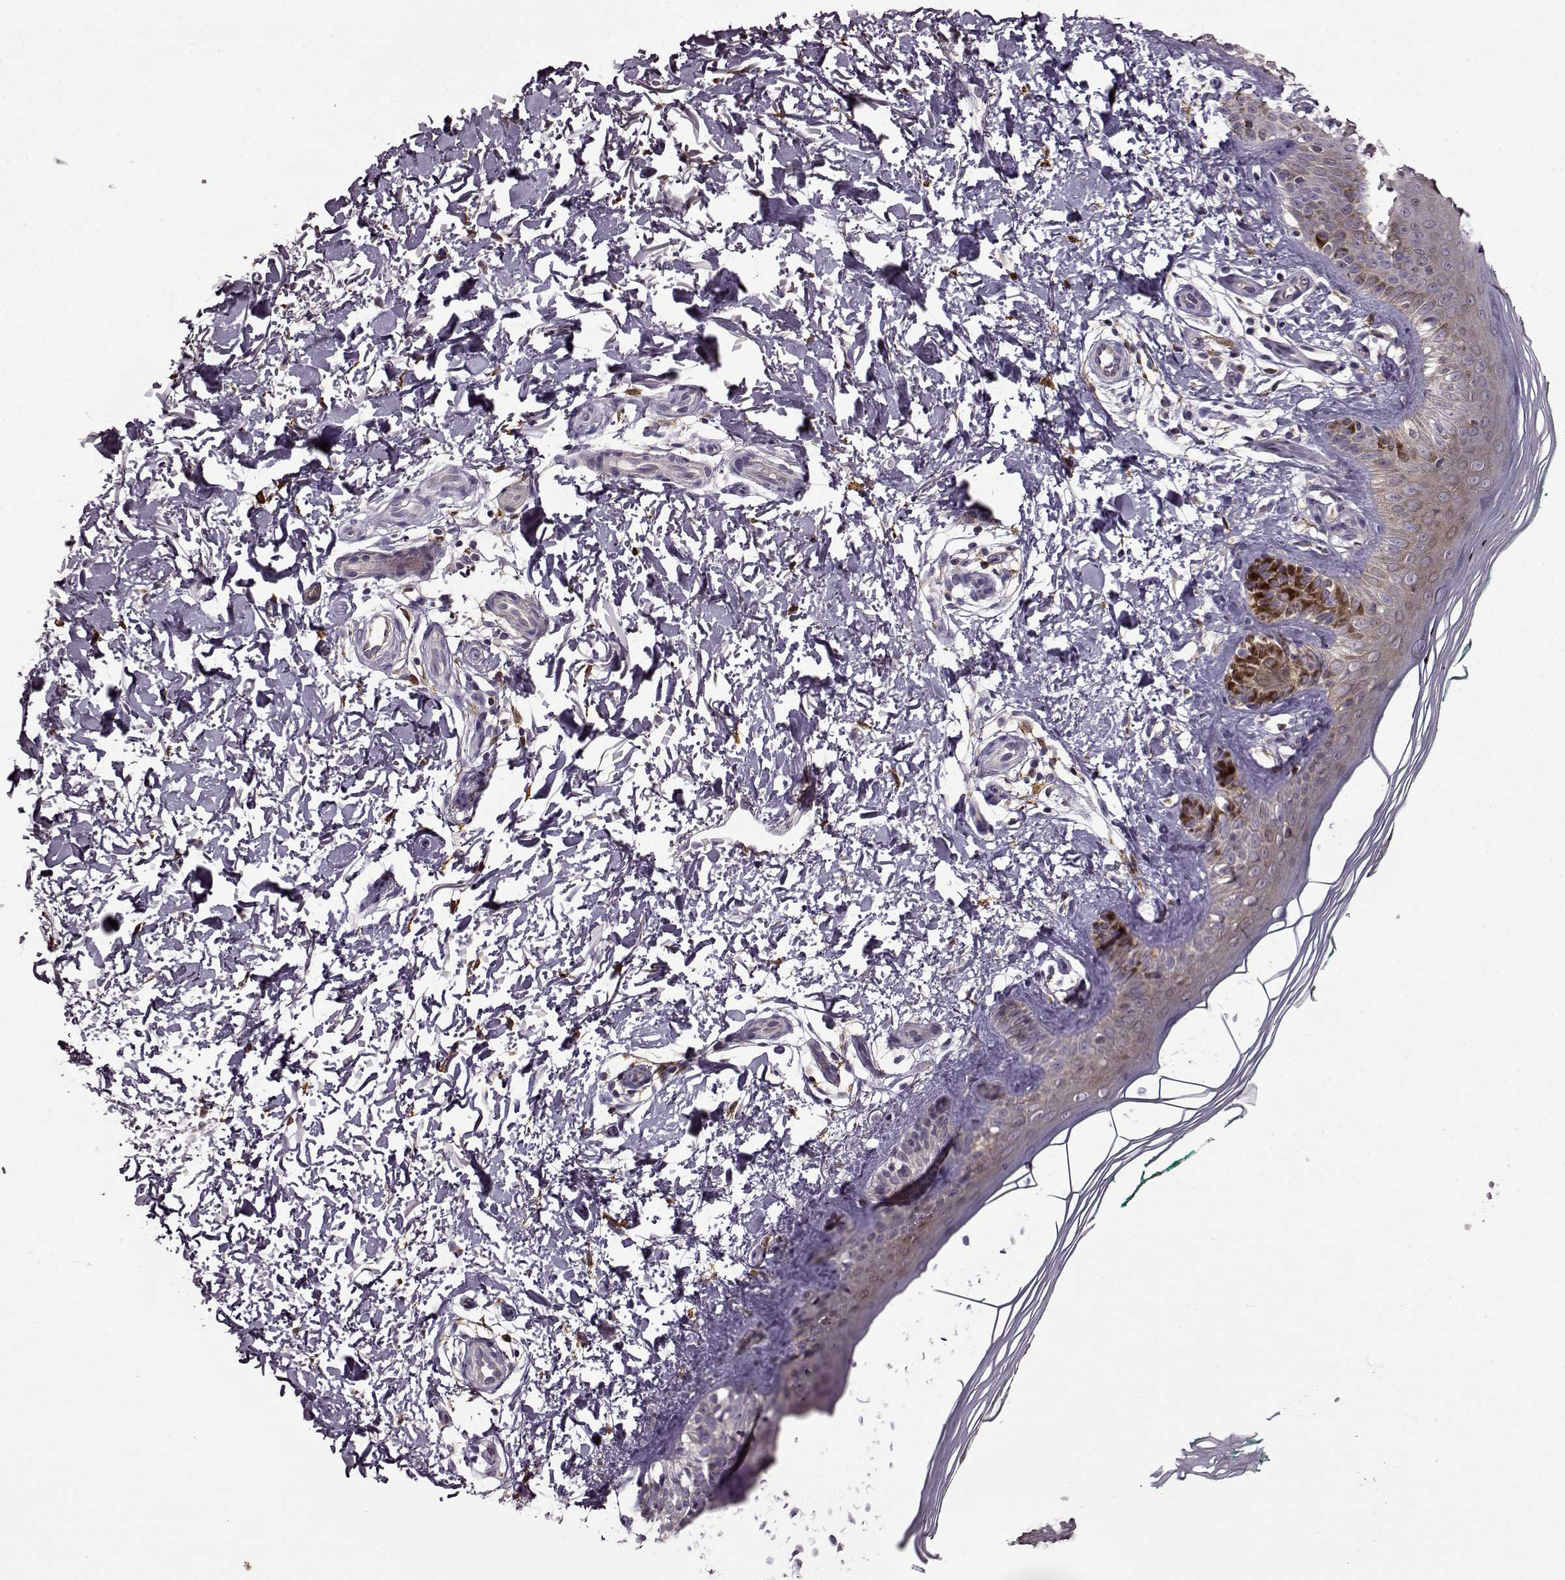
{"staining": {"intensity": "strong", "quantity": "25%-75%", "location": "cytoplasmic/membranous"}, "tissue": "skin", "cell_type": "Fibroblasts", "image_type": "normal", "snomed": [{"axis": "morphology", "description": "Normal tissue, NOS"}, {"axis": "morphology", "description": "Inflammation, NOS"}, {"axis": "morphology", "description": "Fibrosis, NOS"}, {"axis": "topography", "description": "Skin"}], "caption": "High-power microscopy captured an immunohistochemistry (IHC) image of benign skin, revealing strong cytoplasmic/membranous positivity in about 25%-75% of fibroblasts.", "gene": "MTSS1", "patient": {"sex": "male", "age": 71}}